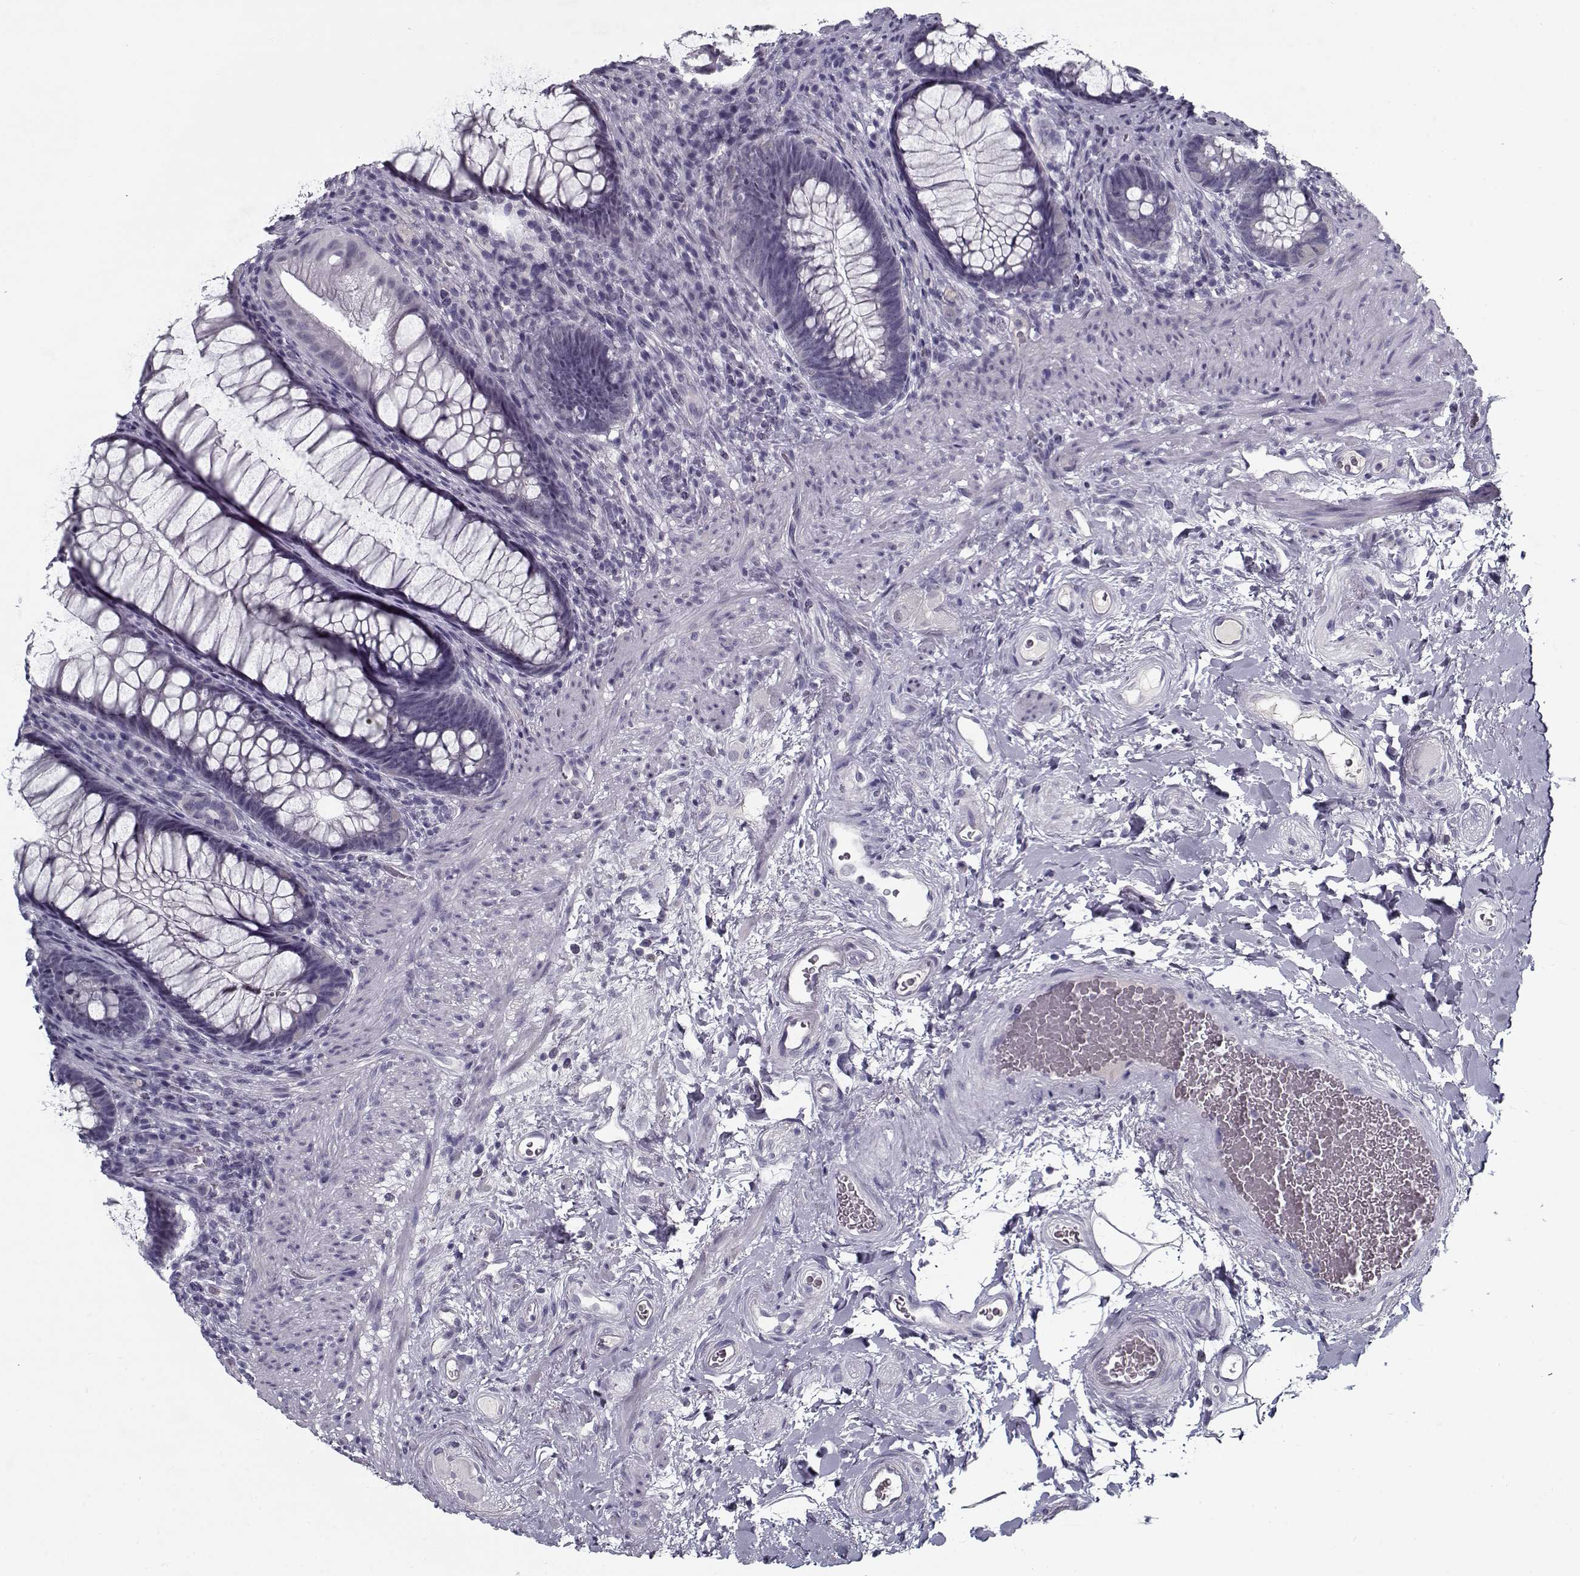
{"staining": {"intensity": "negative", "quantity": "none", "location": "none"}, "tissue": "rectum", "cell_type": "Glandular cells", "image_type": "normal", "snomed": [{"axis": "morphology", "description": "Normal tissue, NOS"}, {"axis": "topography", "description": "Smooth muscle"}, {"axis": "topography", "description": "Rectum"}], "caption": "DAB (3,3'-diaminobenzidine) immunohistochemical staining of normal rectum demonstrates no significant expression in glandular cells.", "gene": "SPACA9", "patient": {"sex": "male", "age": 53}}